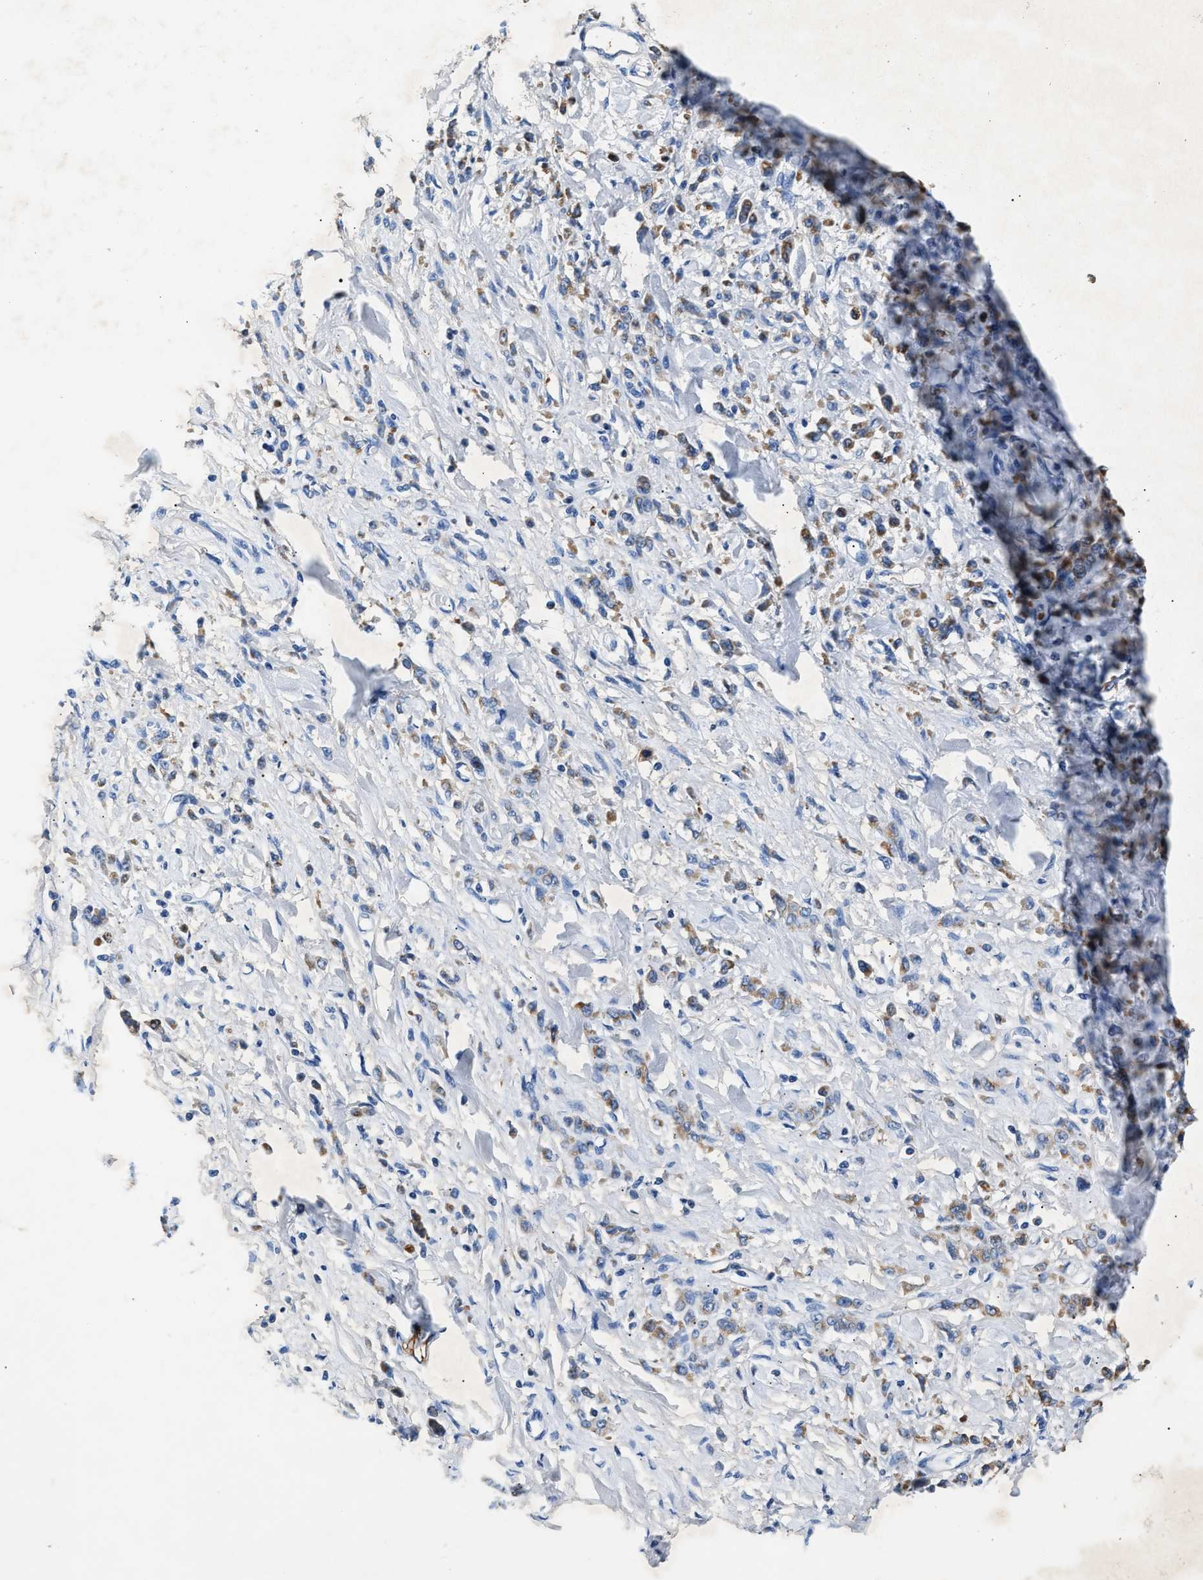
{"staining": {"intensity": "negative", "quantity": "none", "location": "none"}, "tissue": "stomach cancer", "cell_type": "Tumor cells", "image_type": "cancer", "snomed": [{"axis": "morphology", "description": "Normal tissue, NOS"}, {"axis": "morphology", "description": "Adenocarcinoma, NOS"}, {"axis": "topography", "description": "Stomach"}], "caption": "IHC histopathology image of stomach cancer stained for a protein (brown), which displays no staining in tumor cells.", "gene": "TUT7", "patient": {"sex": "male", "age": 82}}